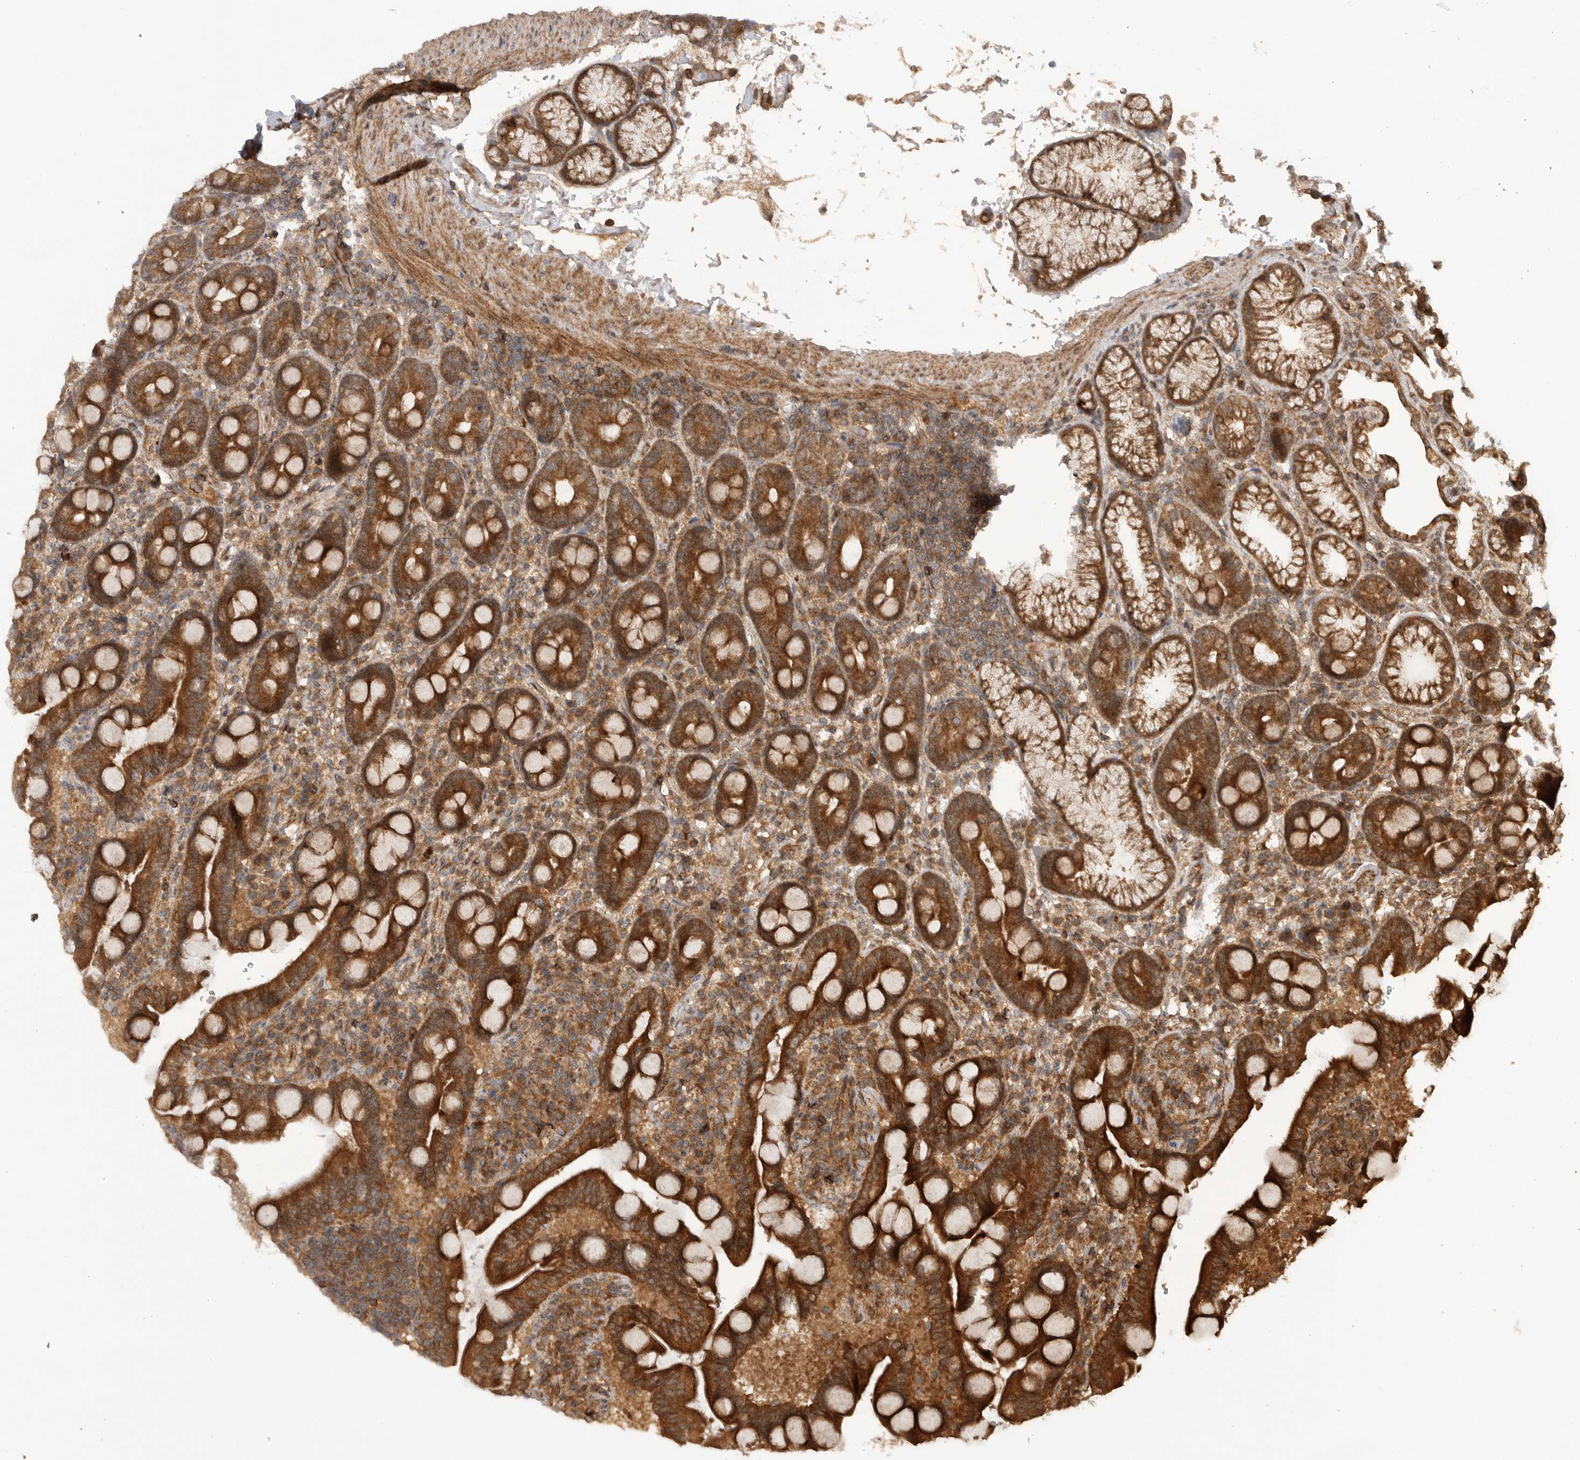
{"staining": {"intensity": "strong", "quantity": ">75%", "location": "cytoplasmic/membranous"}, "tissue": "duodenum", "cell_type": "Glandular cells", "image_type": "normal", "snomed": [{"axis": "morphology", "description": "Normal tissue, NOS"}, {"axis": "topography", "description": "Duodenum"}], "caption": "High-power microscopy captured an immunohistochemistry histopathology image of unremarkable duodenum, revealing strong cytoplasmic/membranous staining in approximately >75% of glandular cells.", "gene": "PRDX4", "patient": {"sex": "male", "age": 54}}